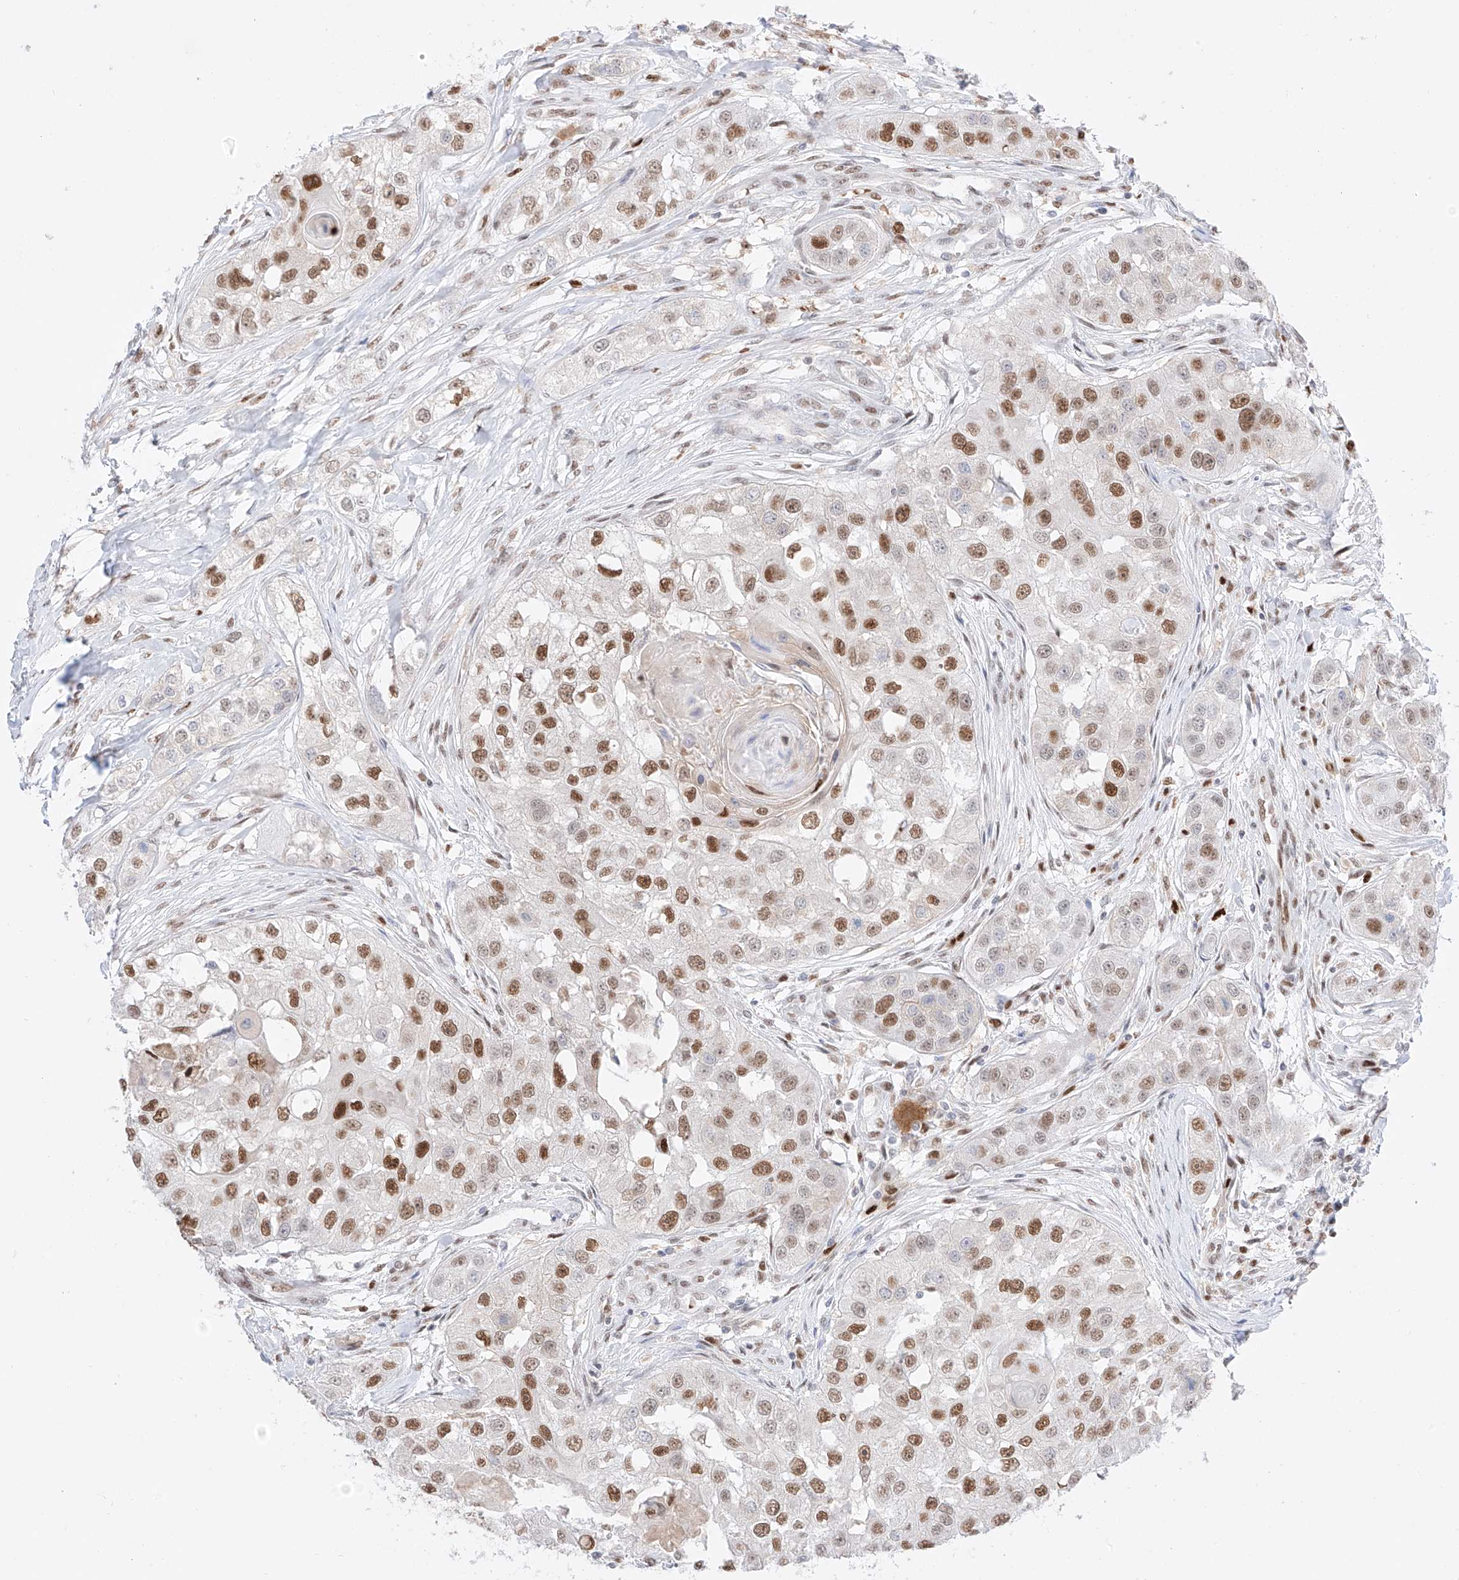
{"staining": {"intensity": "moderate", "quantity": ">75%", "location": "nuclear"}, "tissue": "head and neck cancer", "cell_type": "Tumor cells", "image_type": "cancer", "snomed": [{"axis": "morphology", "description": "Normal tissue, NOS"}, {"axis": "morphology", "description": "Squamous cell carcinoma, NOS"}, {"axis": "topography", "description": "Skeletal muscle"}, {"axis": "topography", "description": "Head-Neck"}], "caption": "Immunohistochemical staining of head and neck cancer (squamous cell carcinoma) displays medium levels of moderate nuclear positivity in about >75% of tumor cells. (DAB IHC, brown staining for protein, blue staining for nuclei).", "gene": "APIP", "patient": {"sex": "male", "age": 51}}